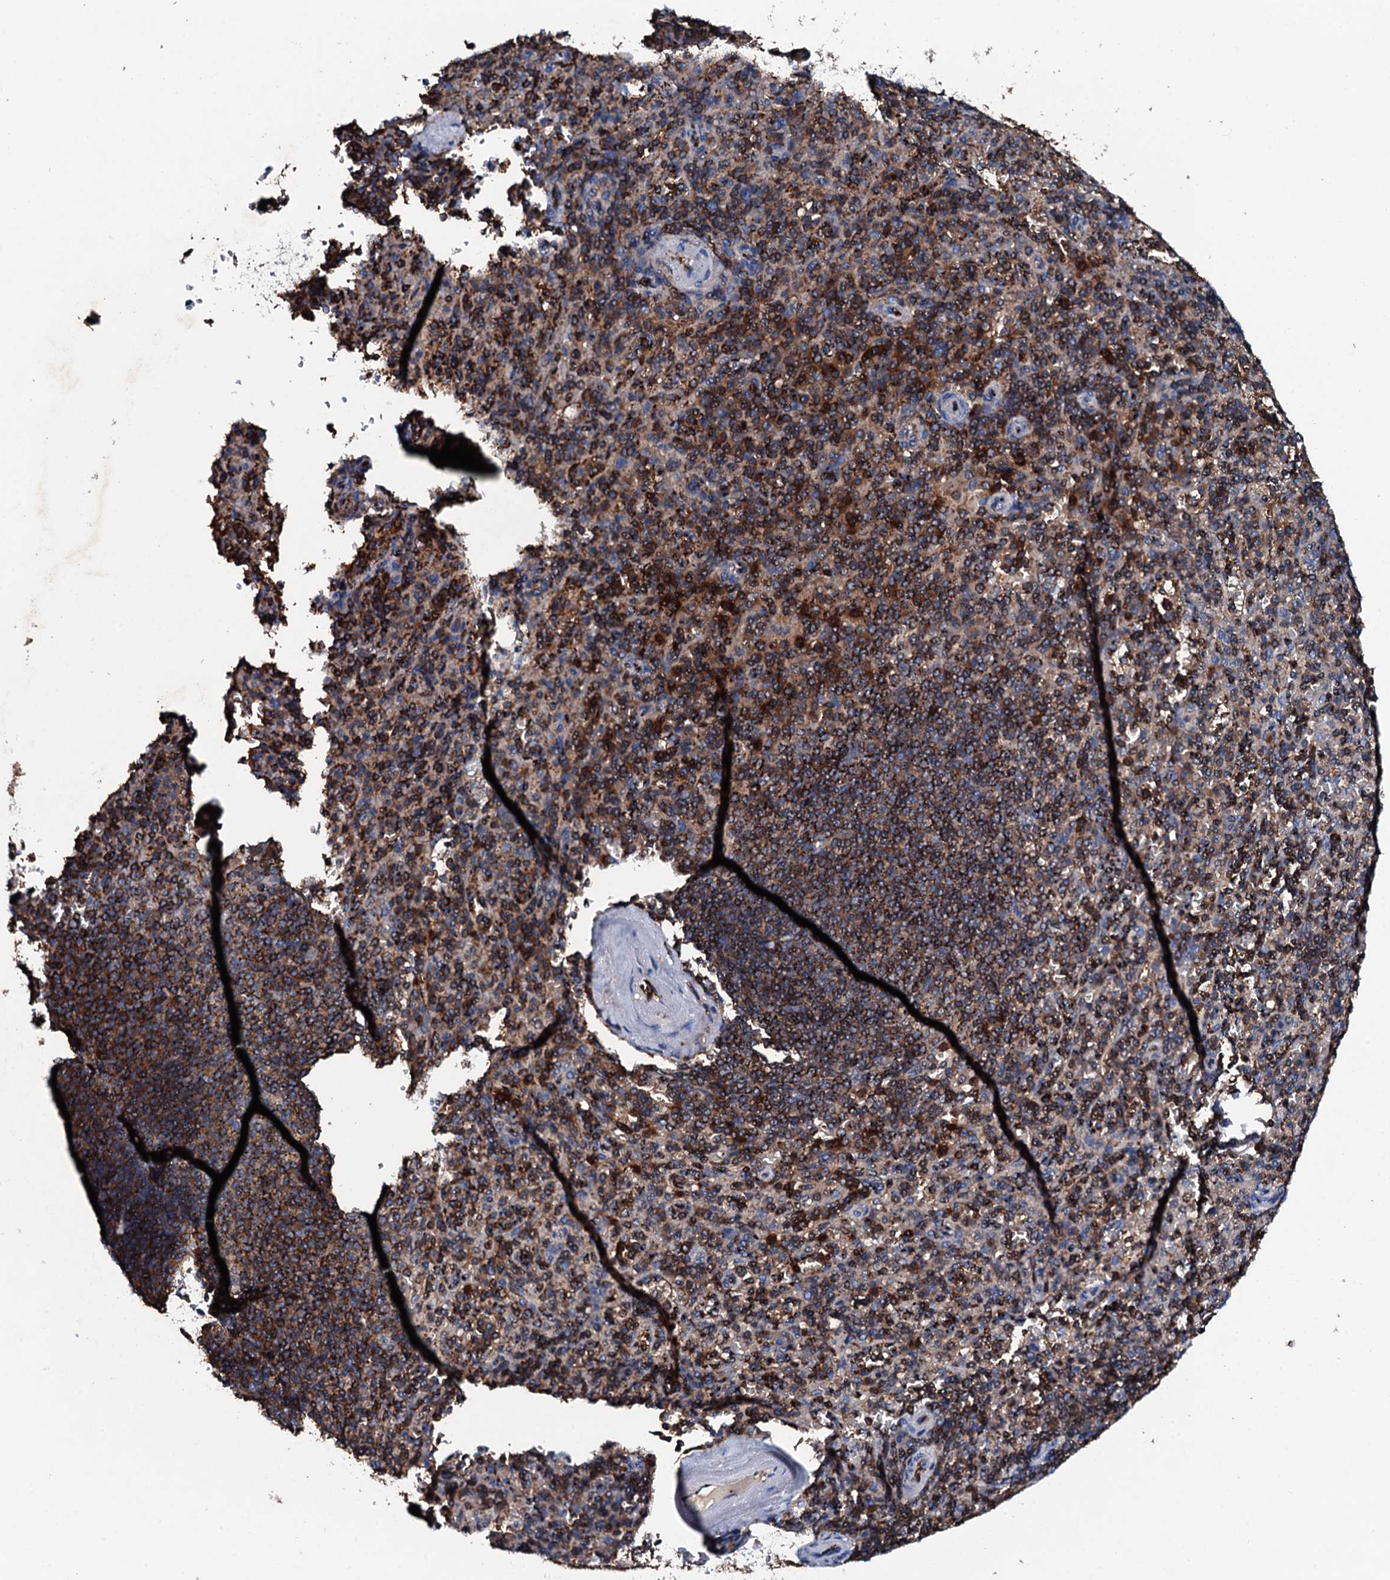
{"staining": {"intensity": "strong", "quantity": "25%-75%", "location": "cytoplasmic/membranous"}, "tissue": "spleen", "cell_type": "Cells in red pulp", "image_type": "normal", "snomed": [{"axis": "morphology", "description": "Normal tissue, NOS"}, {"axis": "topography", "description": "Spleen"}], "caption": "Immunohistochemical staining of benign human spleen displays high levels of strong cytoplasmic/membranous positivity in about 25%-75% of cells in red pulp. (Stains: DAB in brown, nuclei in blue, Microscopy: brightfield microscopy at high magnification).", "gene": "MS4A4E", "patient": {"sex": "male", "age": 82}}